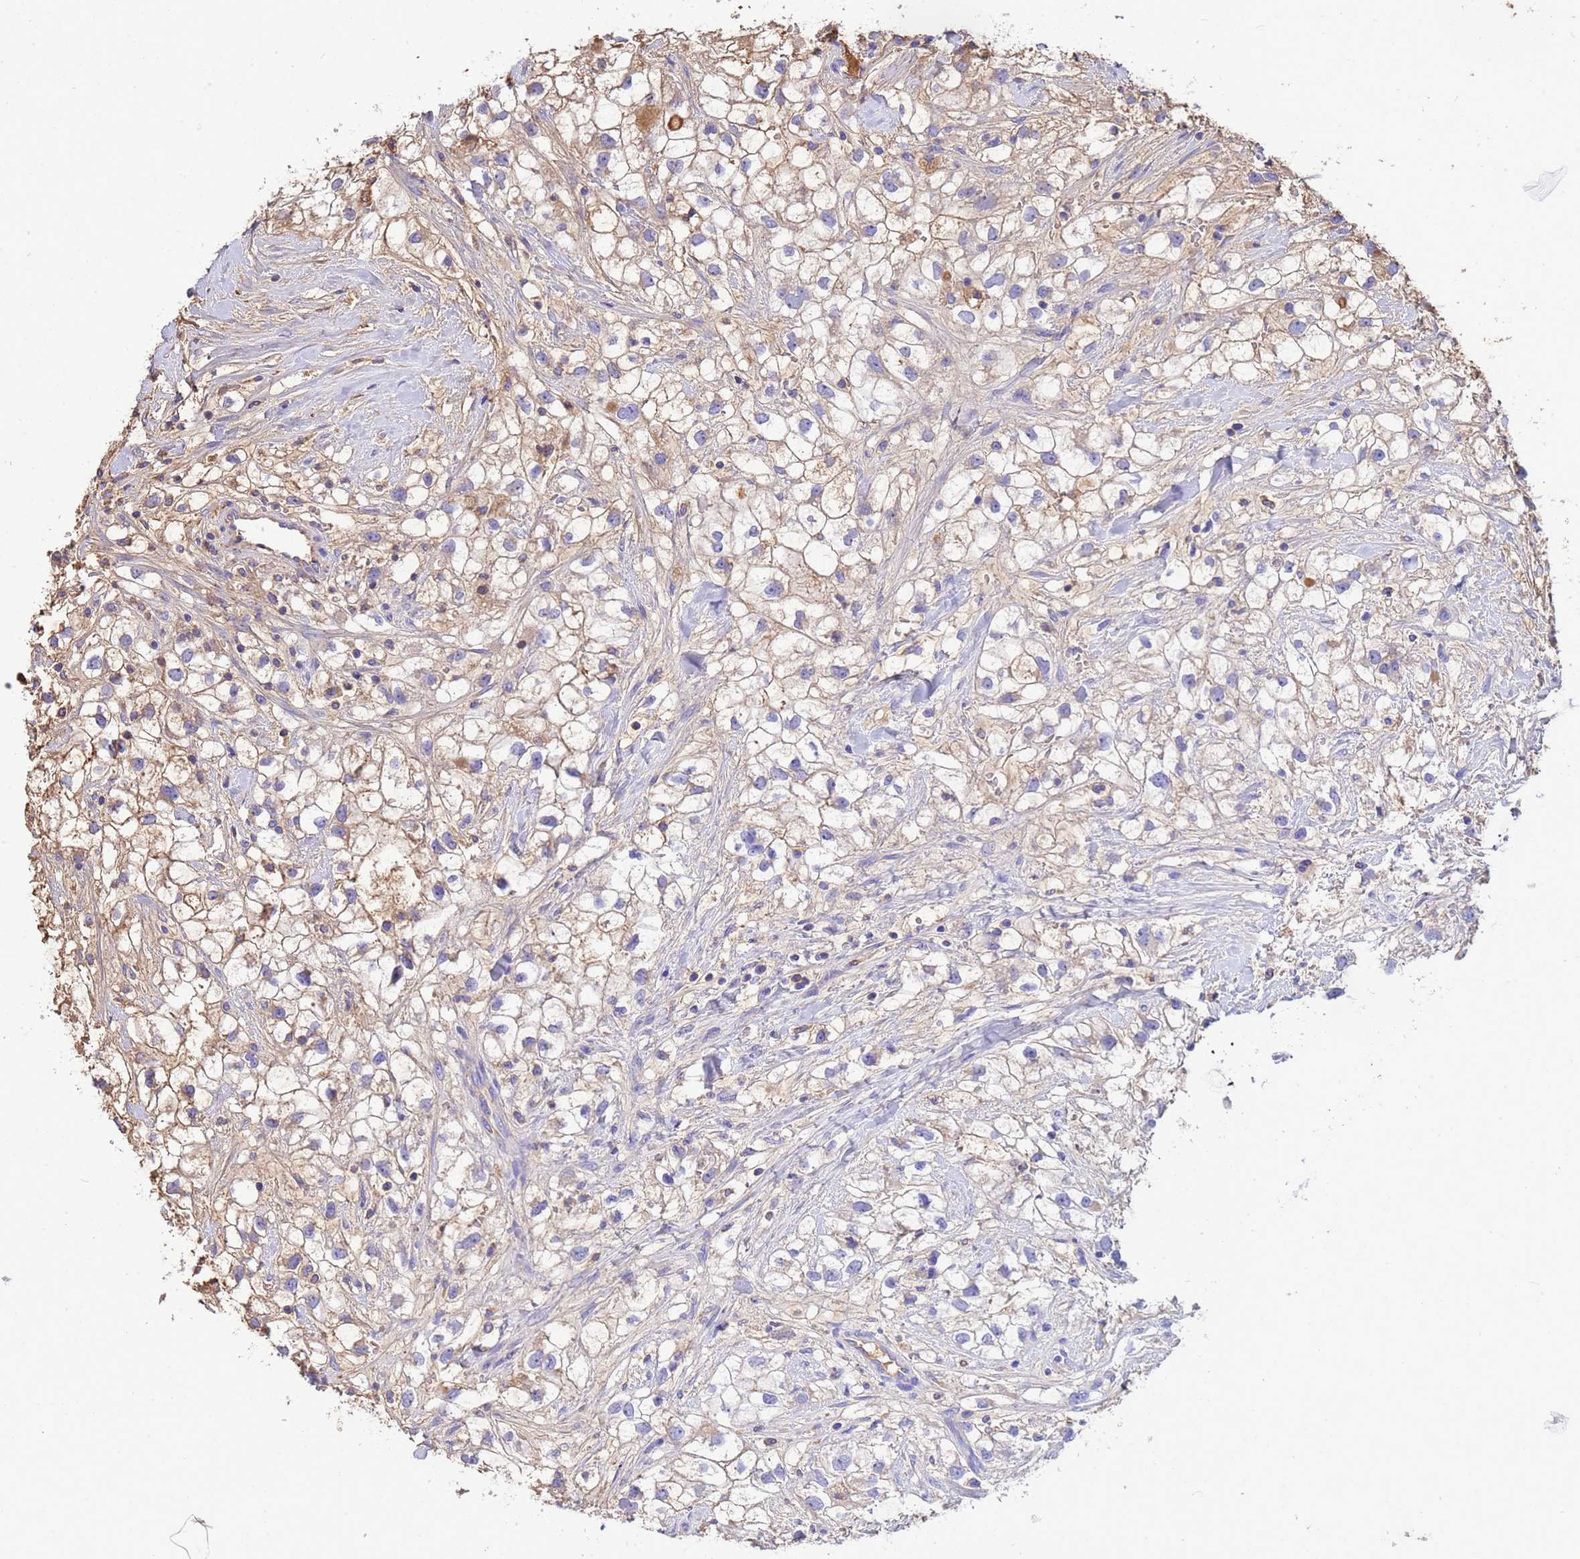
{"staining": {"intensity": "weak", "quantity": "25%-75%", "location": "cytoplasmic/membranous"}, "tissue": "renal cancer", "cell_type": "Tumor cells", "image_type": "cancer", "snomed": [{"axis": "morphology", "description": "Adenocarcinoma, NOS"}, {"axis": "topography", "description": "Kidney"}], "caption": "Protein positivity by immunohistochemistry shows weak cytoplasmic/membranous positivity in approximately 25%-75% of tumor cells in renal cancer. (DAB IHC with brightfield microscopy, high magnification).", "gene": "GLUD1", "patient": {"sex": "male", "age": 59}}